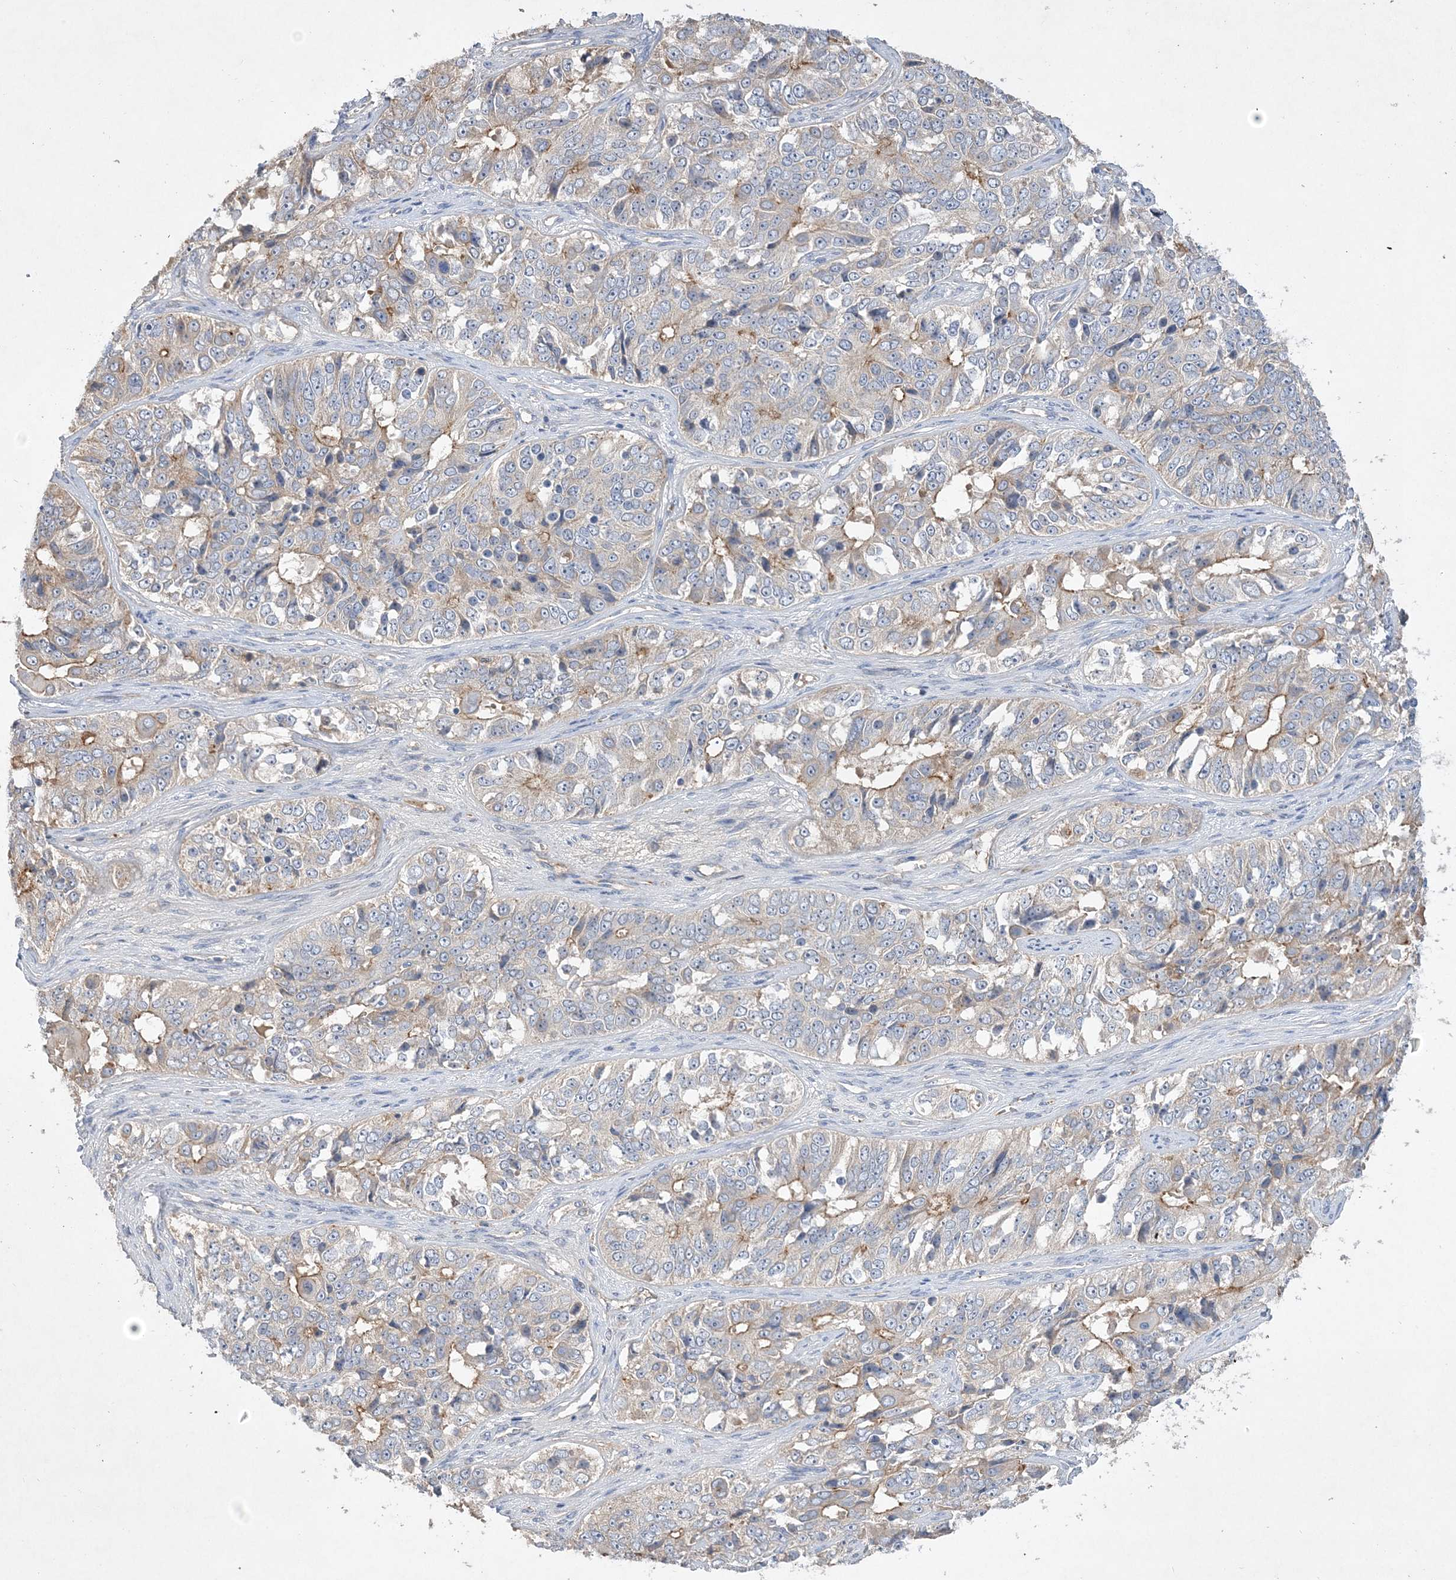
{"staining": {"intensity": "moderate", "quantity": "<25%", "location": "cytoplasmic/membranous"}, "tissue": "ovarian cancer", "cell_type": "Tumor cells", "image_type": "cancer", "snomed": [{"axis": "morphology", "description": "Carcinoma, endometroid"}, {"axis": "topography", "description": "Ovary"}], "caption": "High-power microscopy captured an IHC photomicrograph of ovarian cancer, revealing moderate cytoplasmic/membranous expression in about <25% of tumor cells. (Brightfield microscopy of DAB IHC at high magnification).", "gene": "ADCK2", "patient": {"sex": "female", "age": 51}}